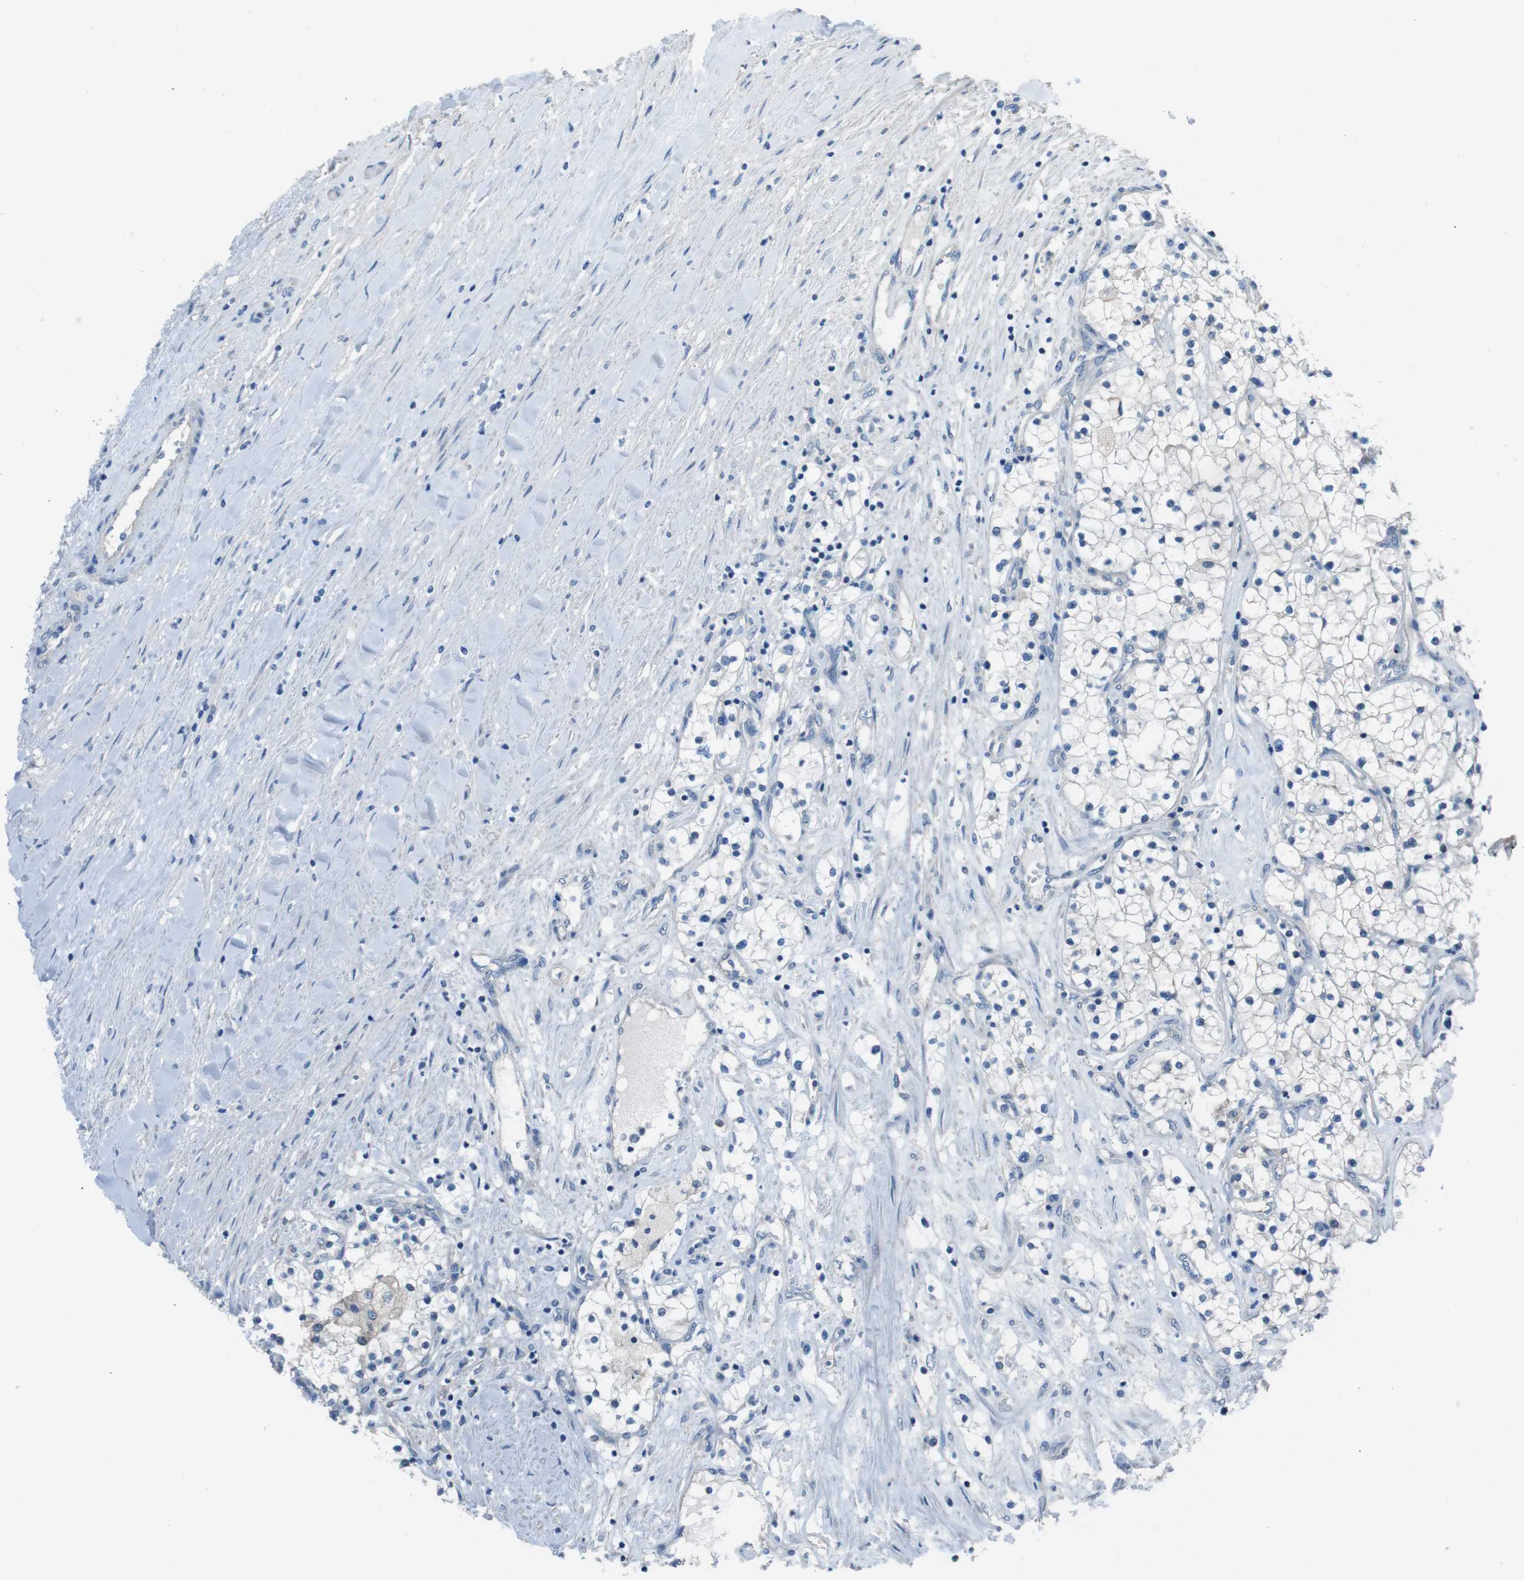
{"staining": {"intensity": "negative", "quantity": "none", "location": "none"}, "tissue": "renal cancer", "cell_type": "Tumor cells", "image_type": "cancer", "snomed": [{"axis": "morphology", "description": "Adenocarcinoma, NOS"}, {"axis": "topography", "description": "Kidney"}], "caption": "Human renal cancer stained for a protein using immunohistochemistry (IHC) displays no expression in tumor cells.", "gene": "CYP2C8", "patient": {"sex": "male", "age": 68}}